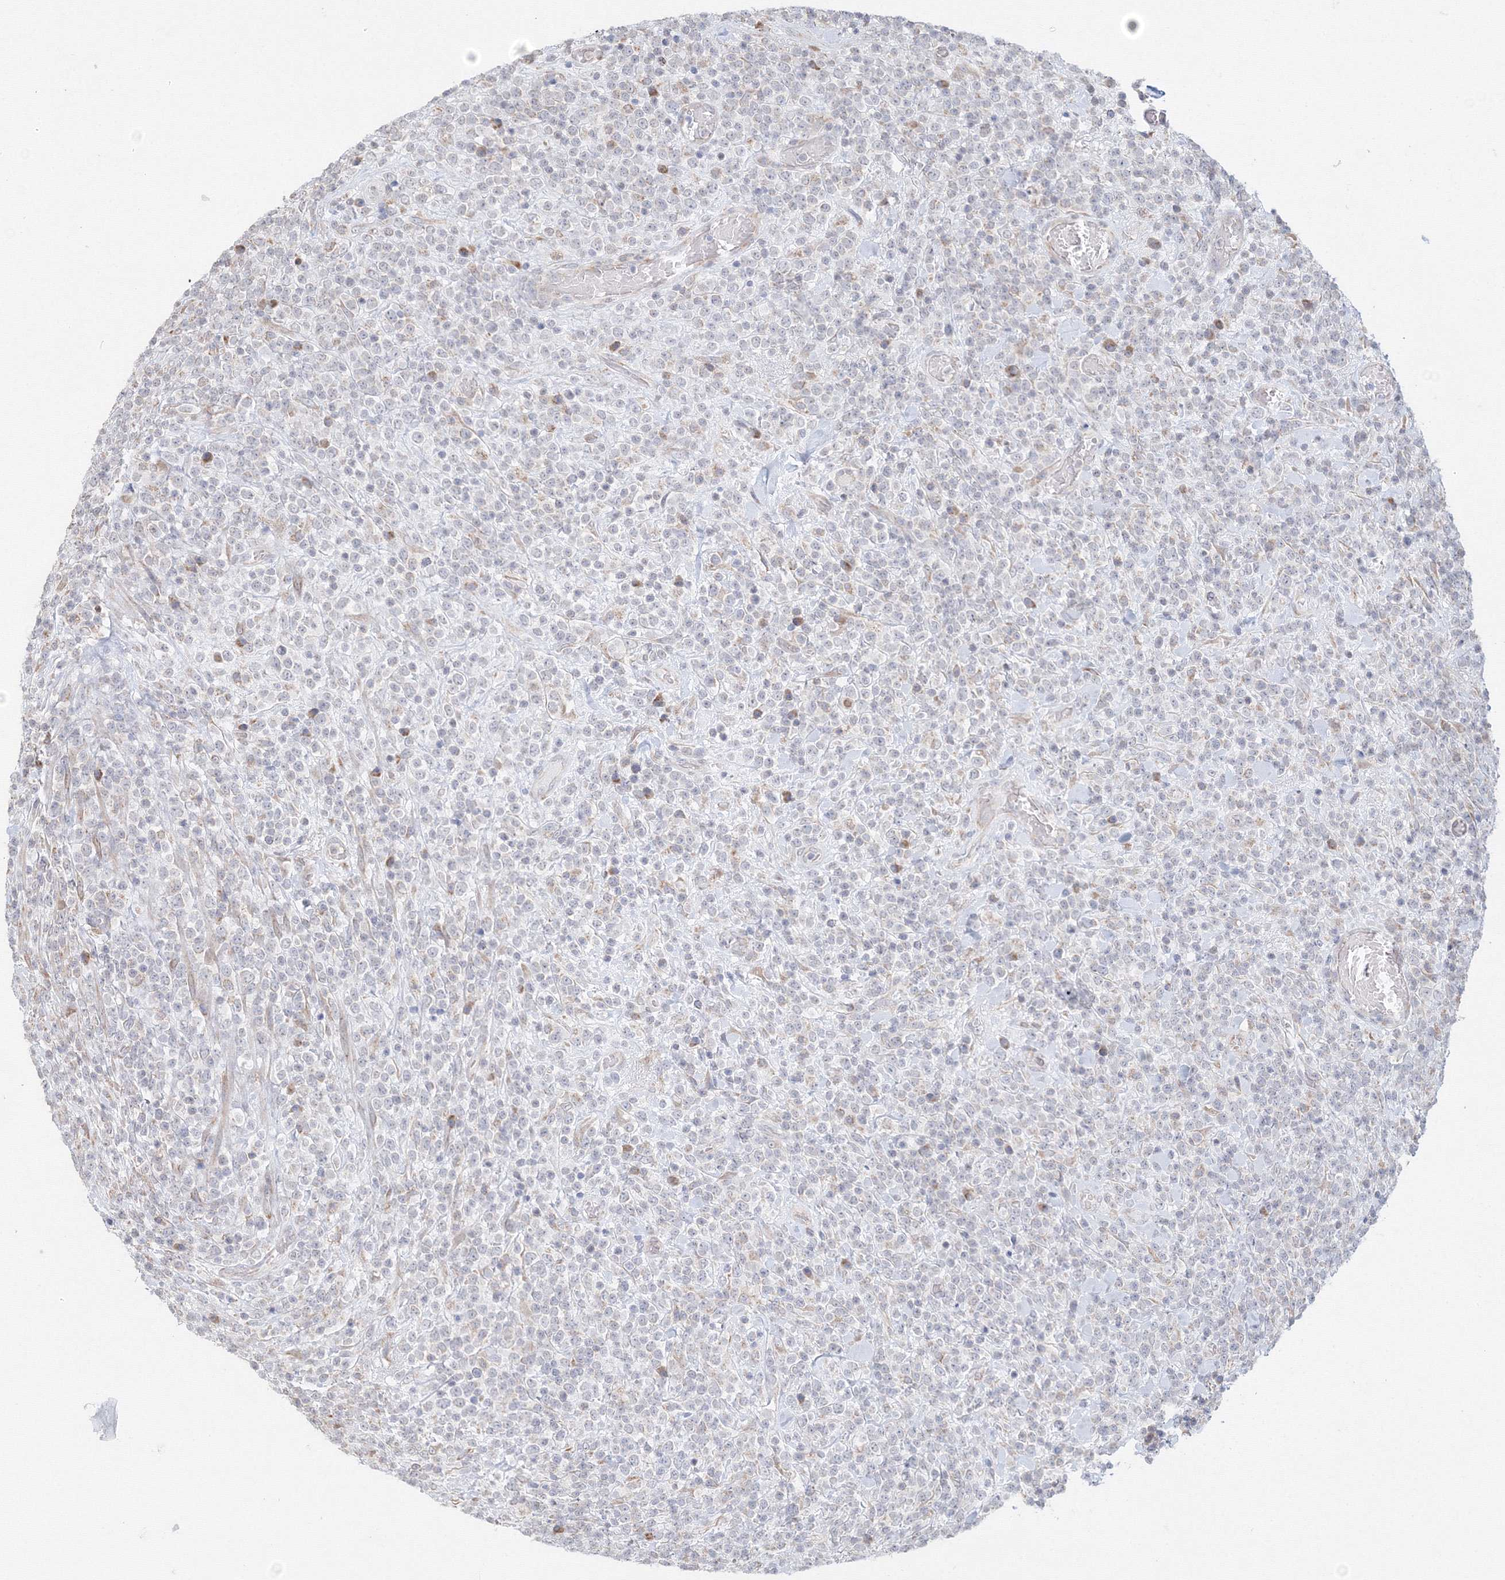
{"staining": {"intensity": "negative", "quantity": "none", "location": "none"}, "tissue": "lymphoma", "cell_type": "Tumor cells", "image_type": "cancer", "snomed": [{"axis": "morphology", "description": "Malignant lymphoma, non-Hodgkin's type, High grade"}, {"axis": "topography", "description": "Colon"}], "caption": "Image shows no significant protein expression in tumor cells of lymphoma. Nuclei are stained in blue.", "gene": "DHRS12", "patient": {"sex": "female", "age": 53}}